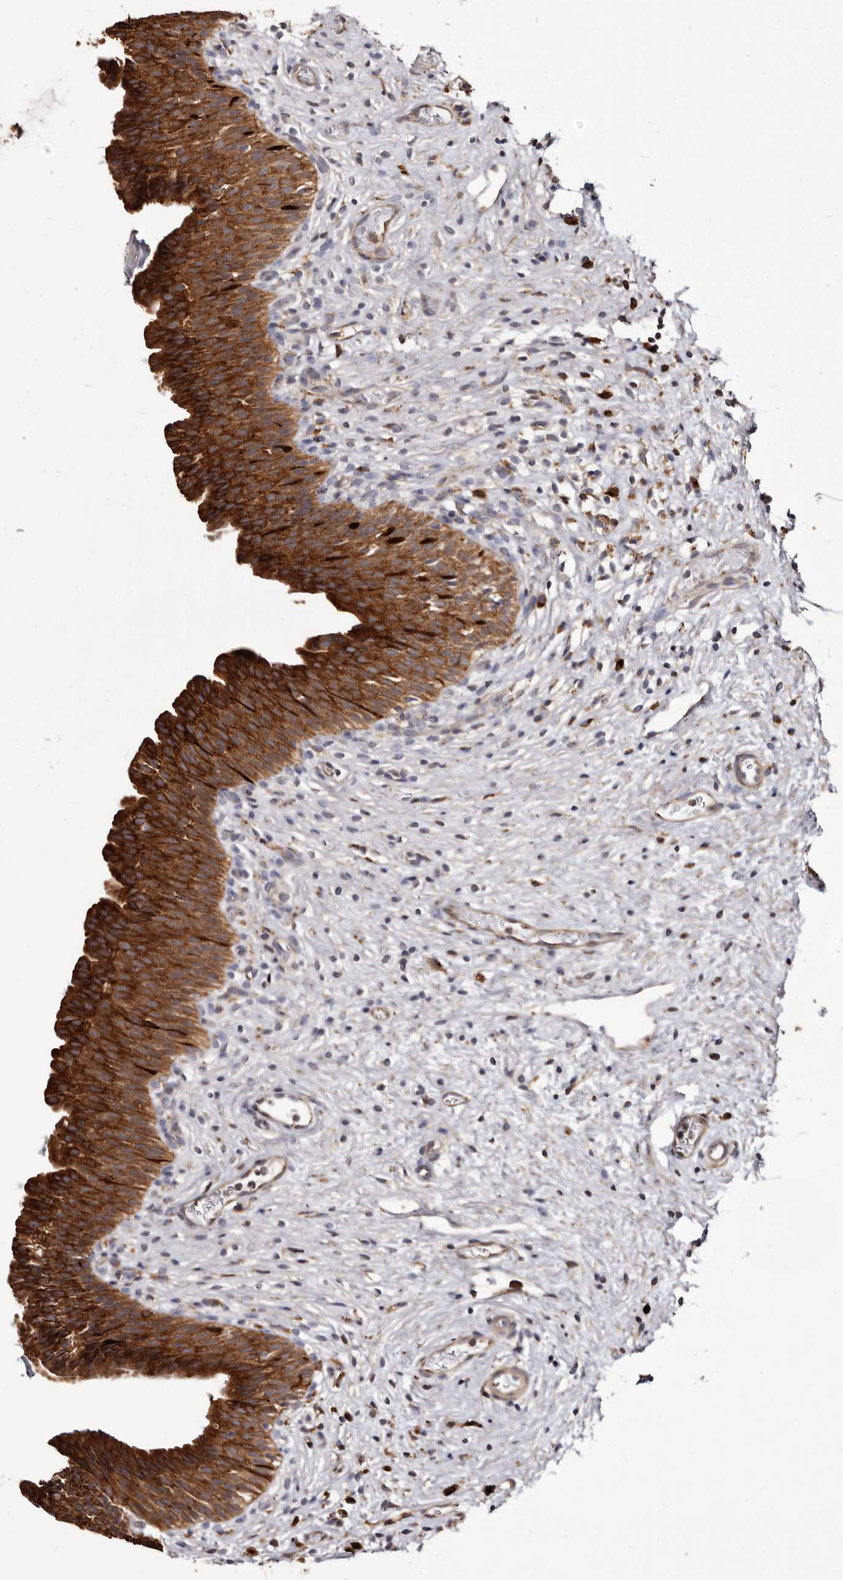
{"staining": {"intensity": "strong", "quantity": ">75%", "location": "cytoplasmic/membranous"}, "tissue": "urinary bladder", "cell_type": "Urothelial cells", "image_type": "normal", "snomed": [{"axis": "morphology", "description": "Normal tissue, NOS"}, {"axis": "topography", "description": "Urinary bladder"}], "caption": "Urinary bladder stained with a protein marker shows strong staining in urothelial cells.", "gene": "TPD52", "patient": {"sex": "male", "age": 1}}